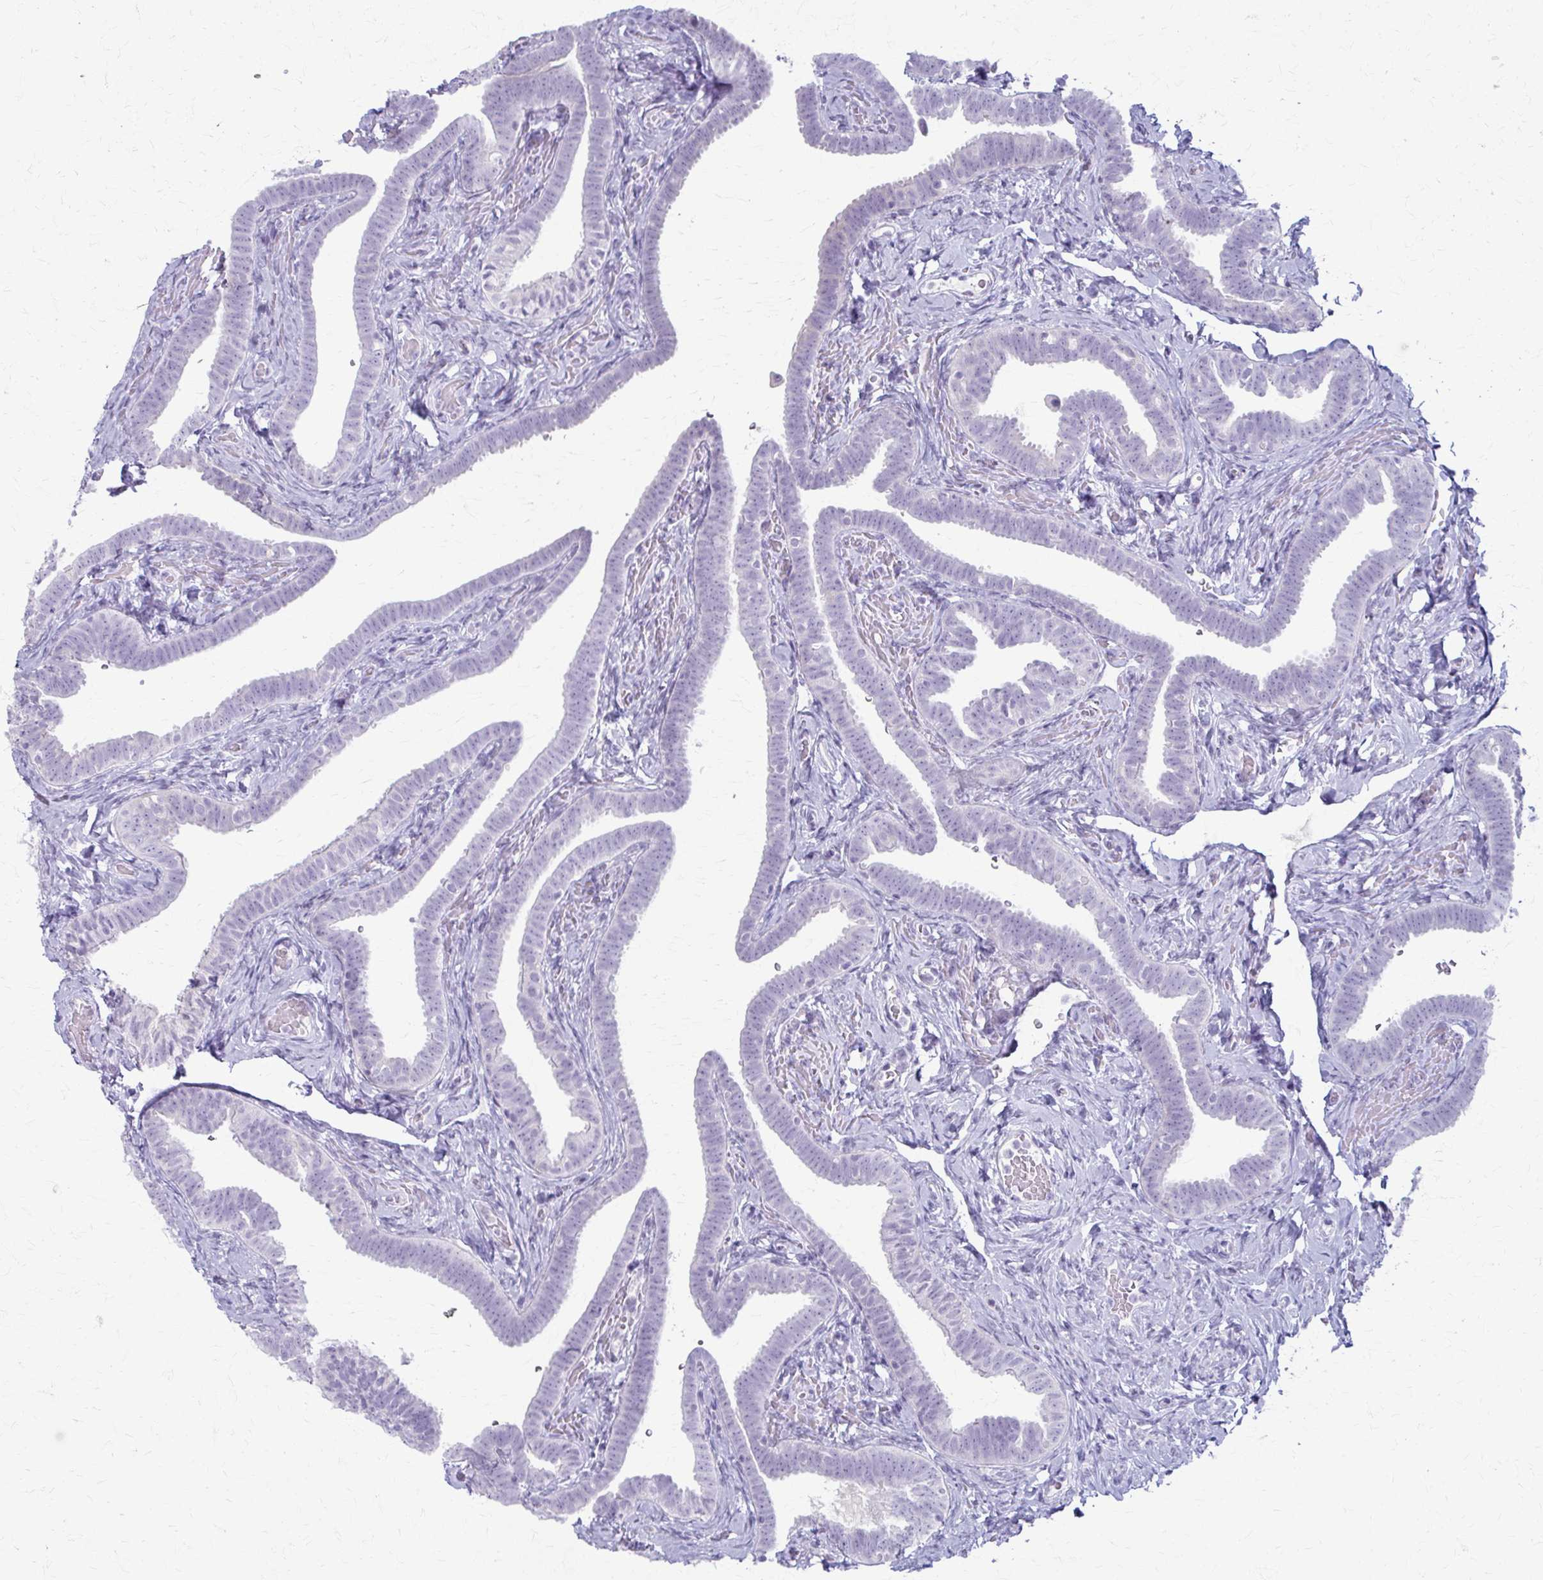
{"staining": {"intensity": "negative", "quantity": "none", "location": "none"}, "tissue": "fallopian tube", "cell_type": "Glandular cells", "image_type": "normal", "snomed": [{"axis": "morphology", "description": "Normal tissue, NOS"}, {"axis": "topography", "description": "Fallopian tube"}], "caption": "IHC histopathology image of benign human fallopian tube stained for a protein (brown), which shows no staining in glandular cells. Brightfield microscopy of IHC stained with DAB (brown) and hematoxylin (blue), captured at high magnification.", "gene": "LDLRAP1", "patient": {"sex": "female", "age": 69}}